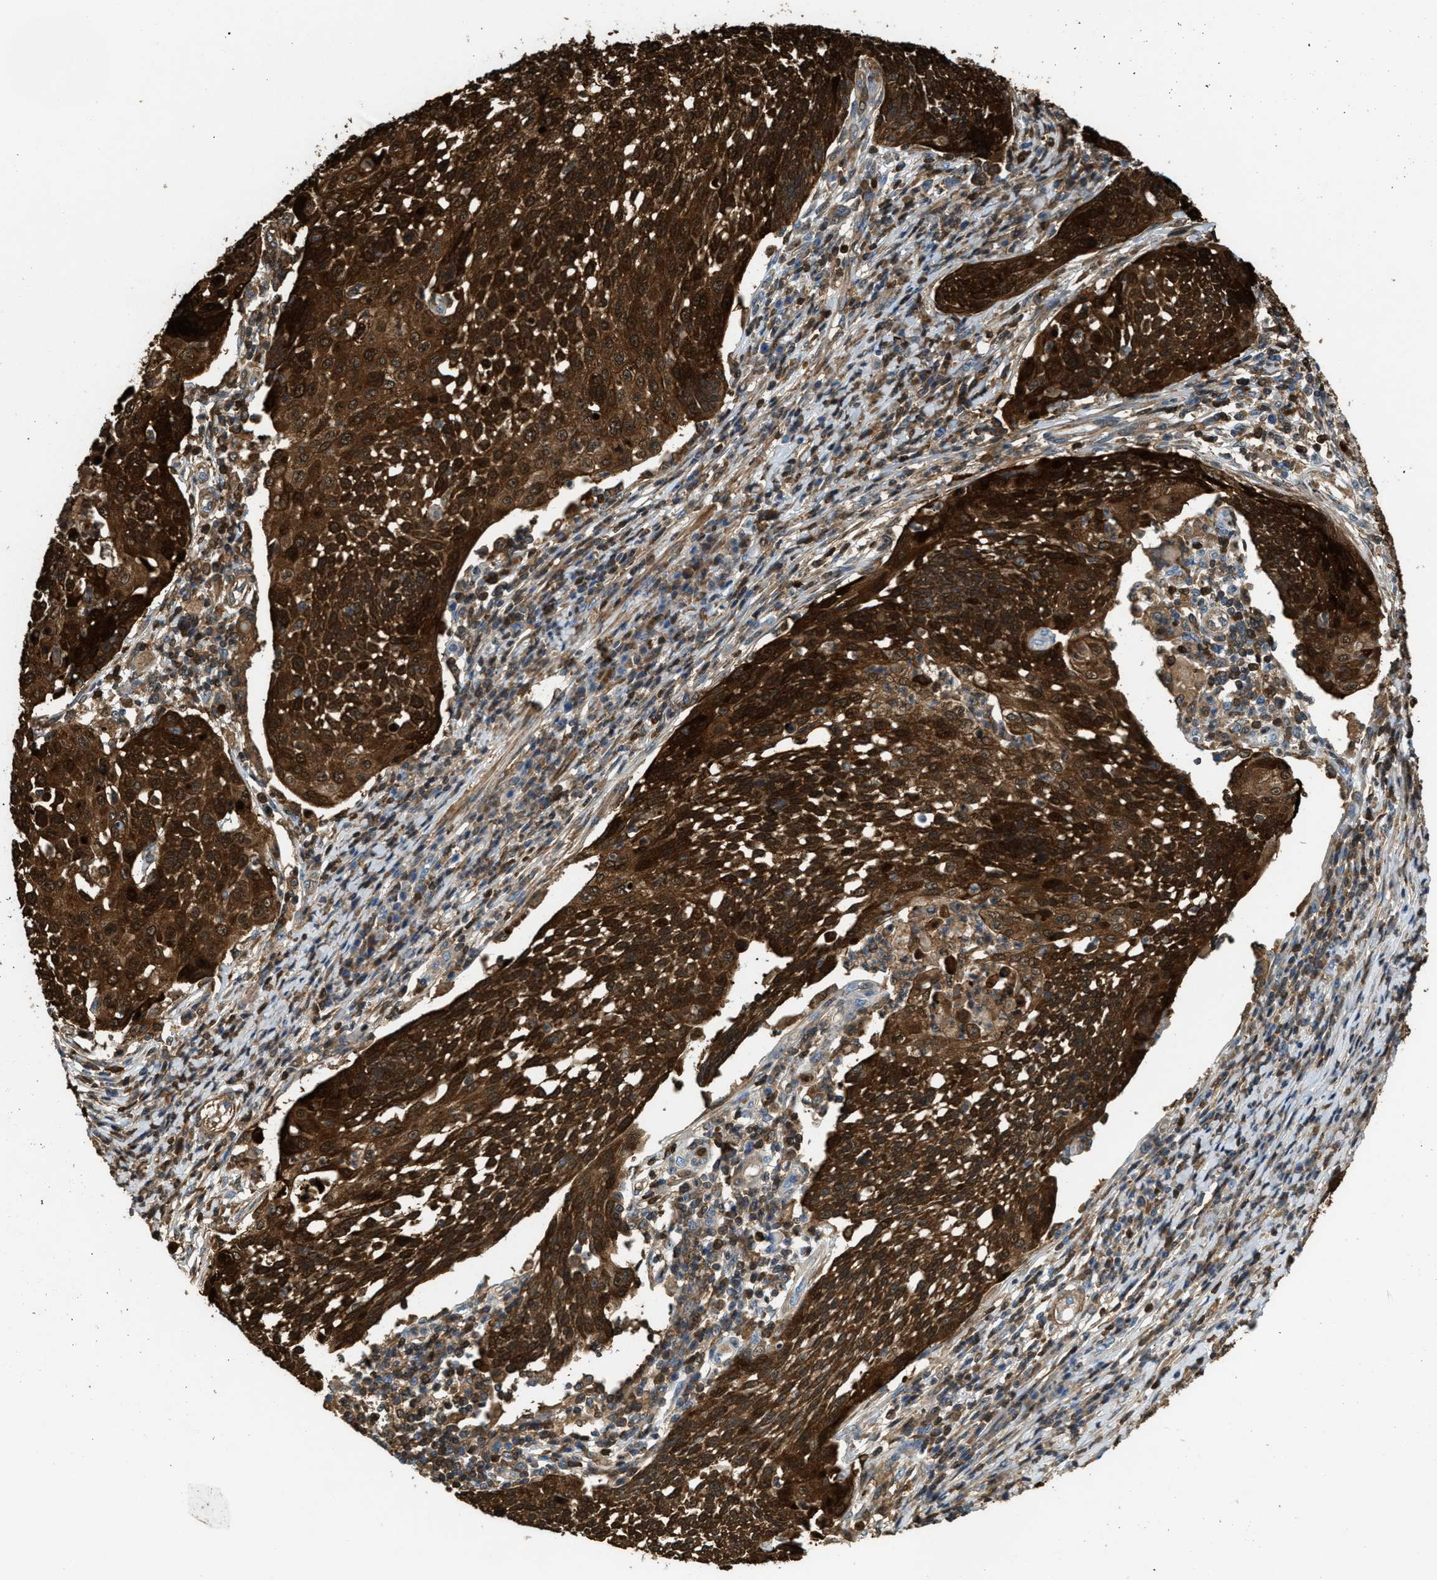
{"staining": {"intensity": "strong", "quantity": ">75%", "location": "cytoplasmic/membranous"}, "tissue": "cervical cancer", "cell_type": "Tumor cells", "image_type": "cancer", "snomed": [{"axis": "morphology", "description": "Squamous cell carcinoma, NOS"}, {"axis": "topography", "description": "Cervix"}], "caption": "This is a photomicrograph of immunohistochemistry staining of squamous cell carcinoma (cervical), which shows strong positivity in the cytoplasmic/membranous of tumor cells.", "gene": "SERPINB5", "patient": {"sex": "female", "age": 34}}